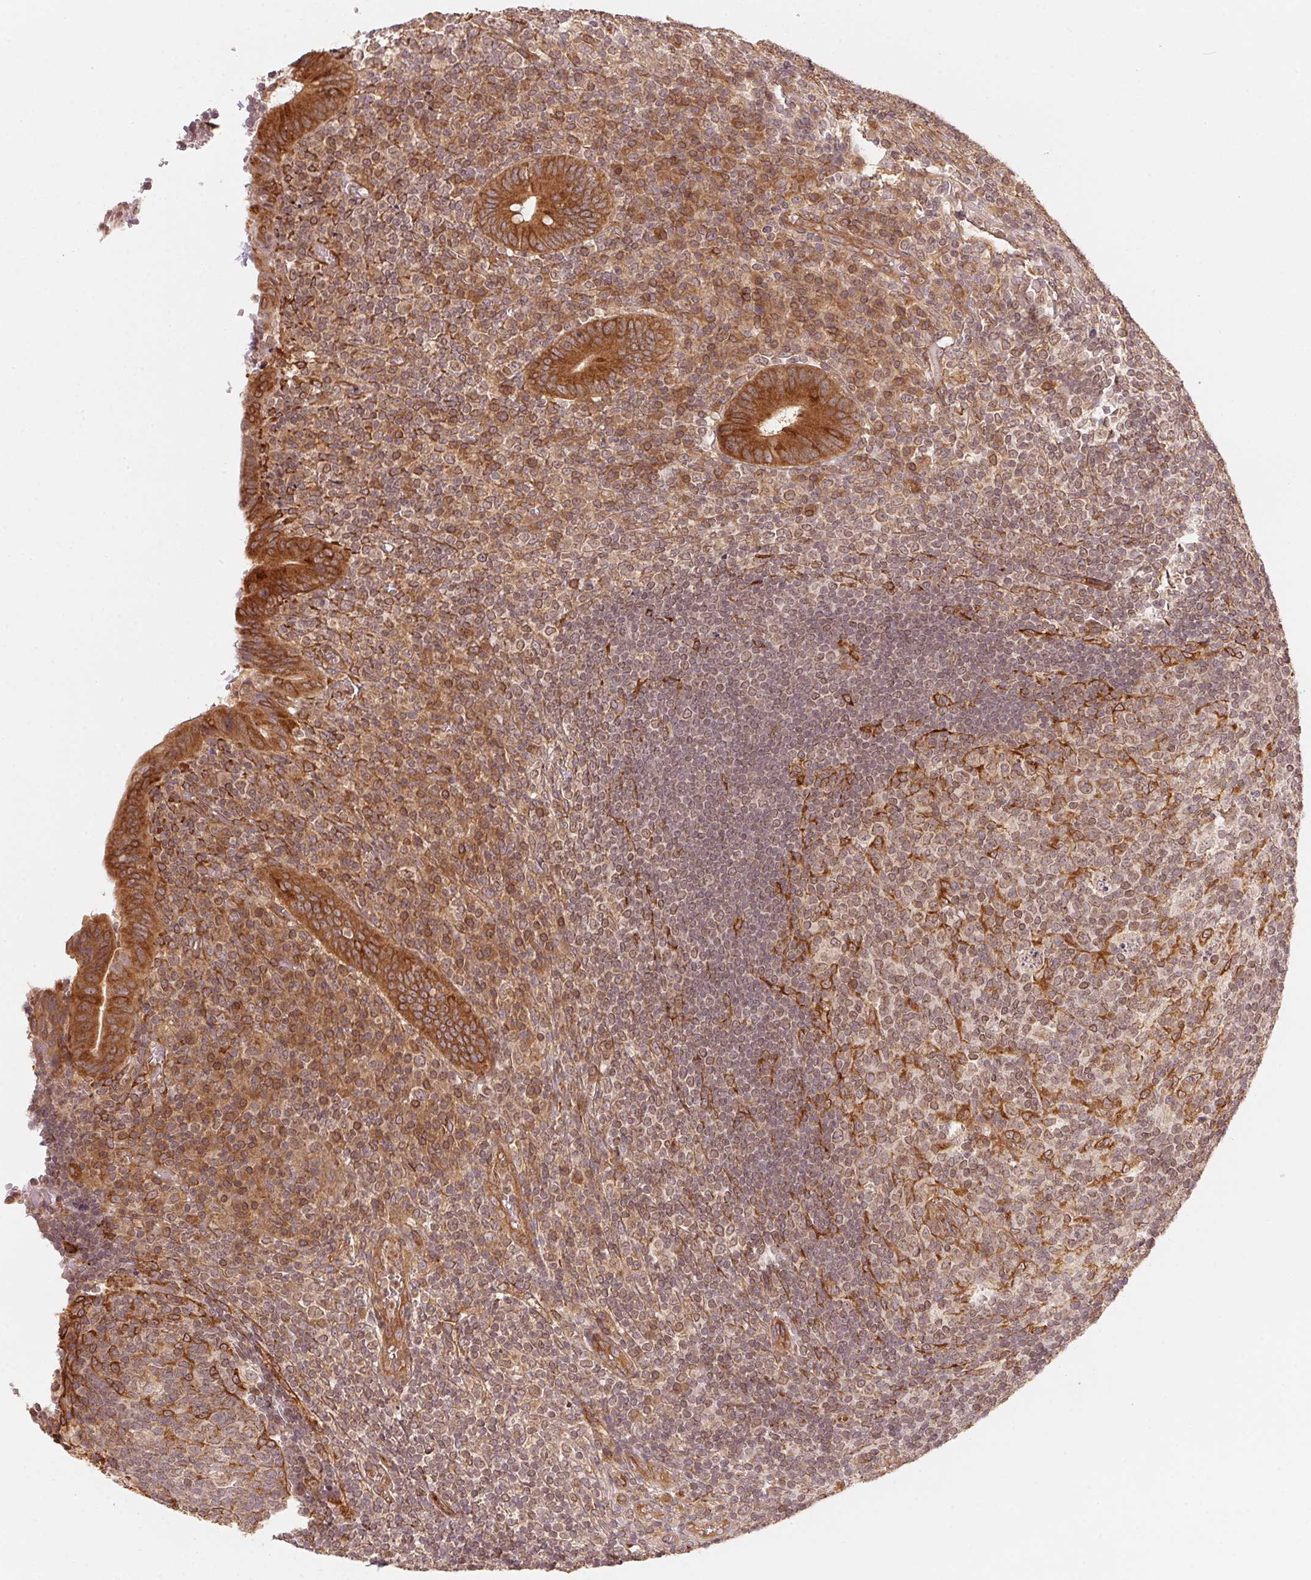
{"staining": {"intensity": "strong", "quantity": ">75%", "location": "cytoplasmic/membranous"}, "tissue": "appendix", "cell_type": "Glandular cells", "image_type": "normal", "snomed": [{"axis": "morphology", "description": "Normal tissue, NOS"}, {"axis": "topography", "description": "Appendix"}], "caption": "Strong cytoplasmic/membranous protein staining is present in approximately >75% of glandular cells in appendix. The staining was performed using DAB to visualize the protein expression in brown, while the nuclei were stained in blue with hematoxylin (Magnification: 20x).", "gene": "STRN4", "patient": {"sex": "male", "age": 18}}